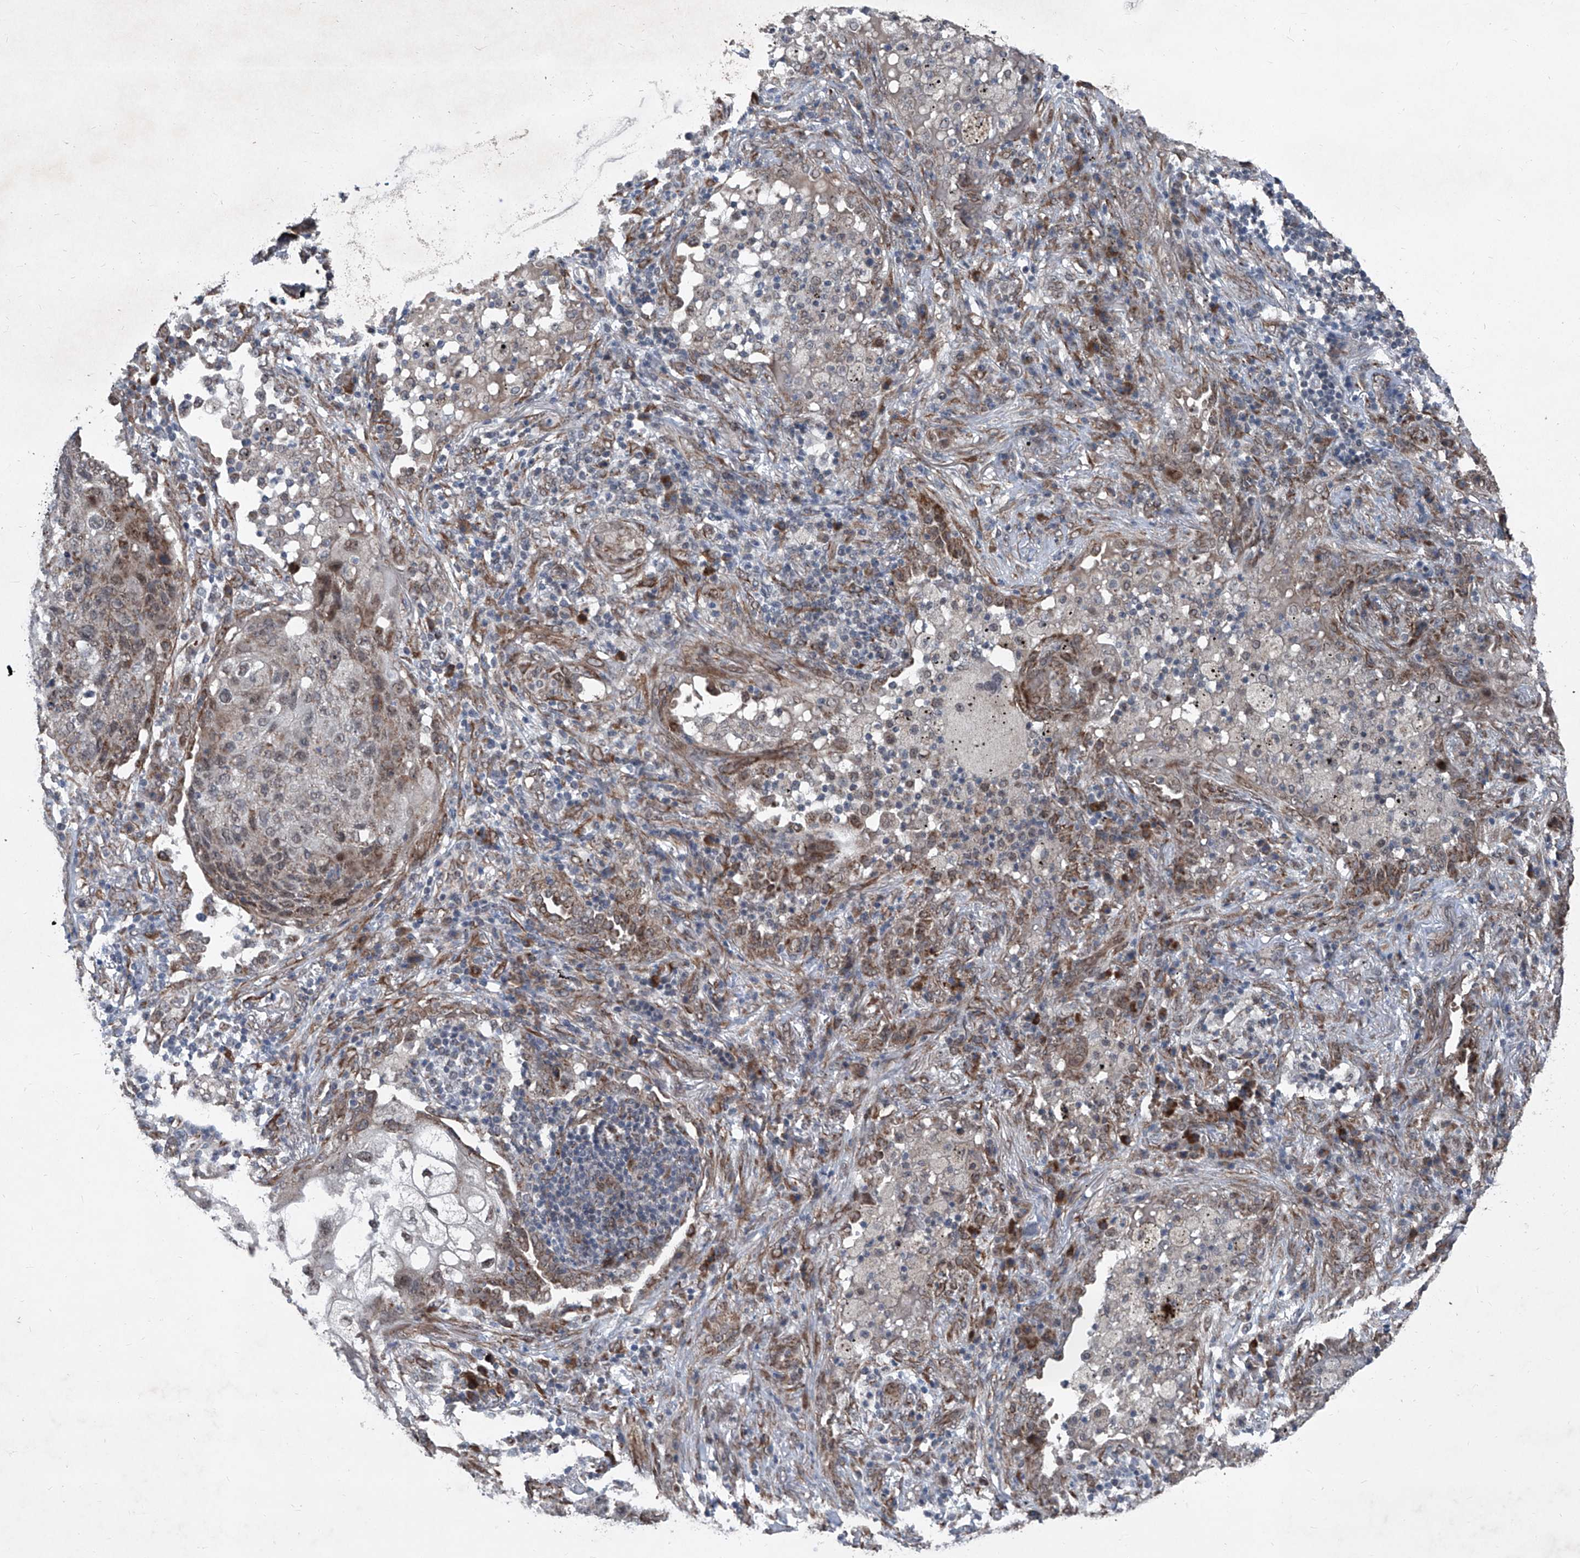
{"staining": {"intensity": "weak", "quantity": "25%-75%", "location": "cytoplasmic/membranous"}, "tissue": "lung cancer", "cell_type": "Tumor cells", "image_type": "cancer", "snomed": [{"axis": "morphology", "description": "Squamous cell carcinoma, NOS"}, {"axis": "topography", "description": "Lung"}], "caption": "Immunohistochemistry image of neoplastic tissue: human lung cancer stained using immunohistochemistry (IHC) shows low levels of weak protein expression localized specifically in the cytoplasmic/membranous of tumor cells, appearing as a cytoplasmic/membranous brown color.", "gene": "COA7", "patient": {"sex": "female", "age": 63}}